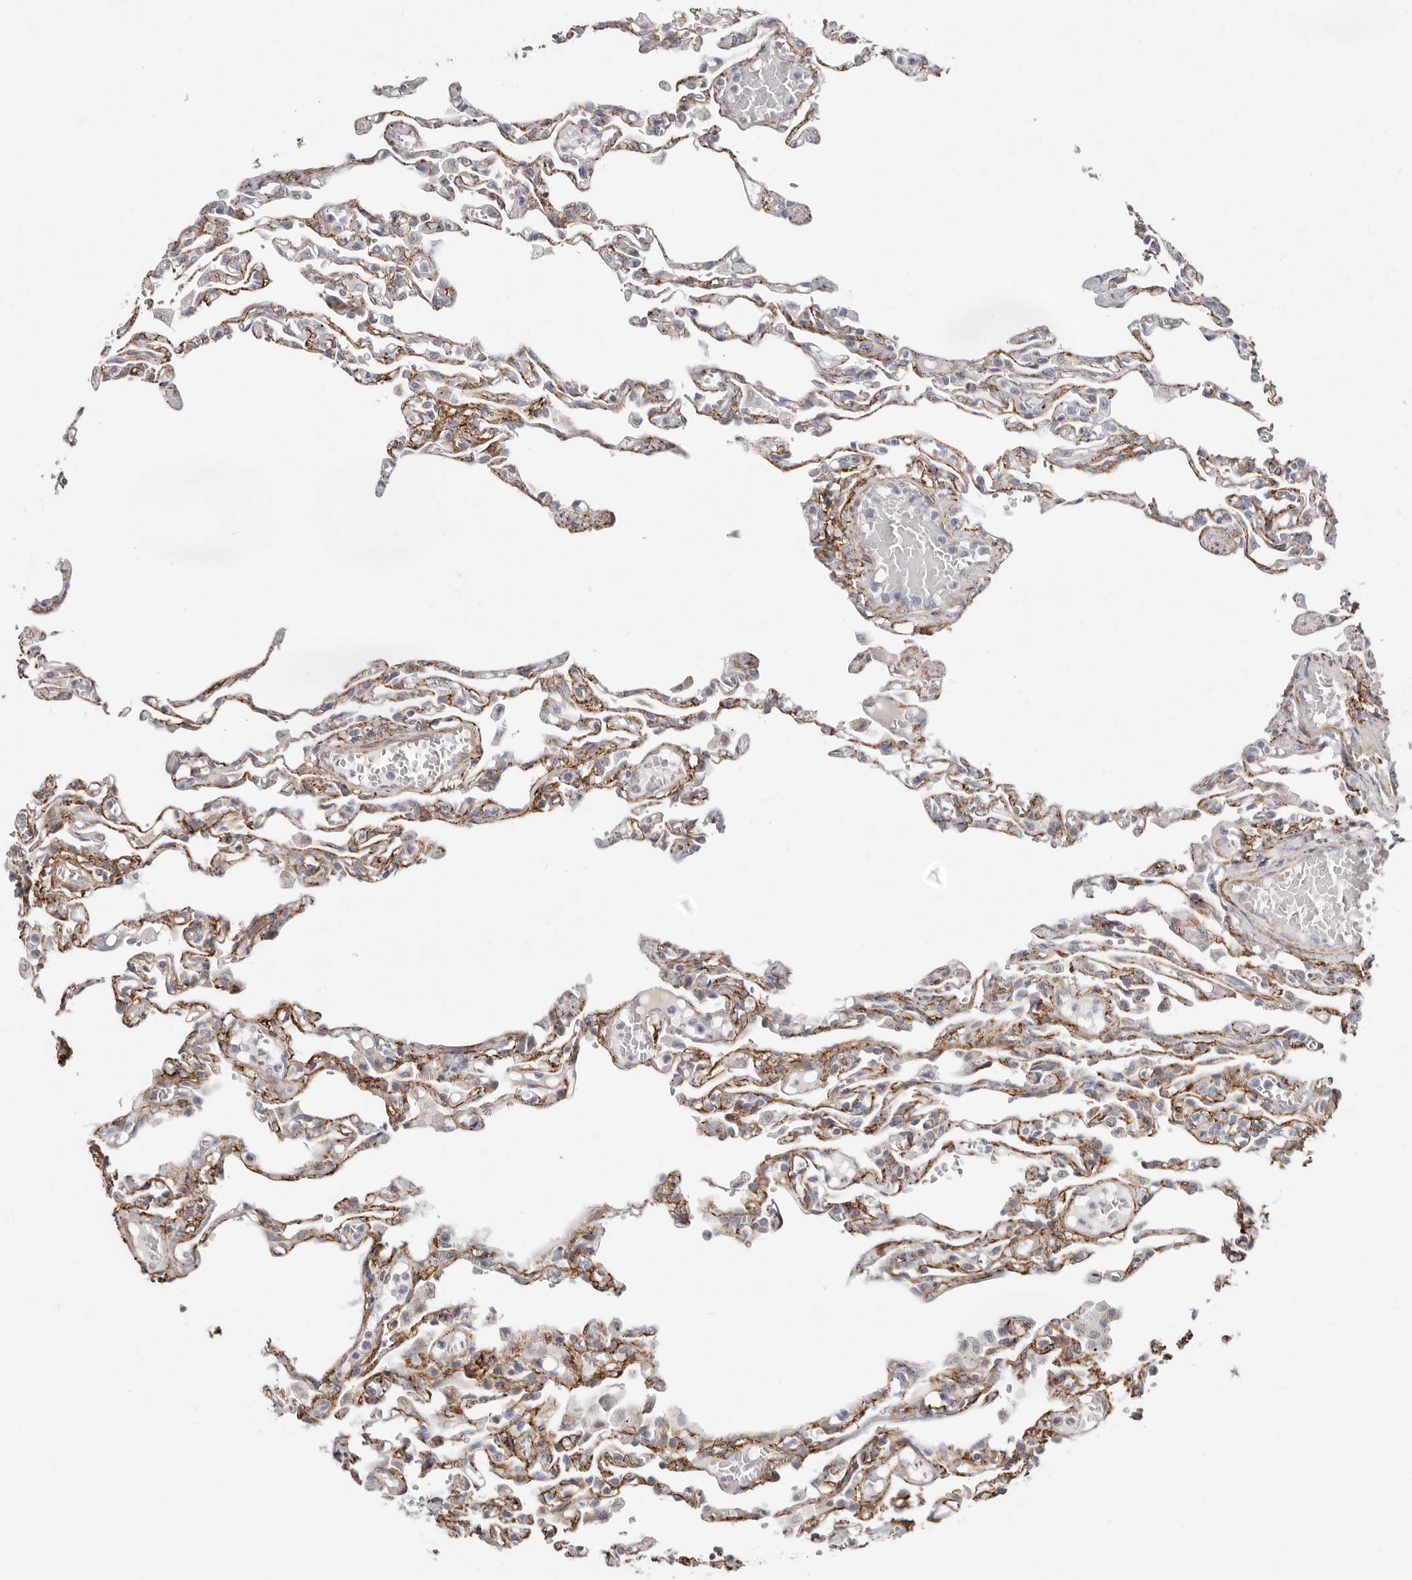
{"staining": {"intensity": "moderate", "quantity": "25%-75%", "location": "cytoplasmic/membranous"}, "tissue": "lung", "cell_type": "Alveolar cells", "image_type": "normal", "snomed": [{"axis": "morphology", "description": "Normal tissue, NOS"}, {"axis": "topography", "description": "Lung"}], "caption": "DAB immunohistochemical staining of normal lung displays moderate cytoplasmic/membranous protein positivity in about 25%-75% of alveolar cells. Nuclei are stained in blue.", "gene": "SZT2", "patient": {"sex": "male", "age": 21}}